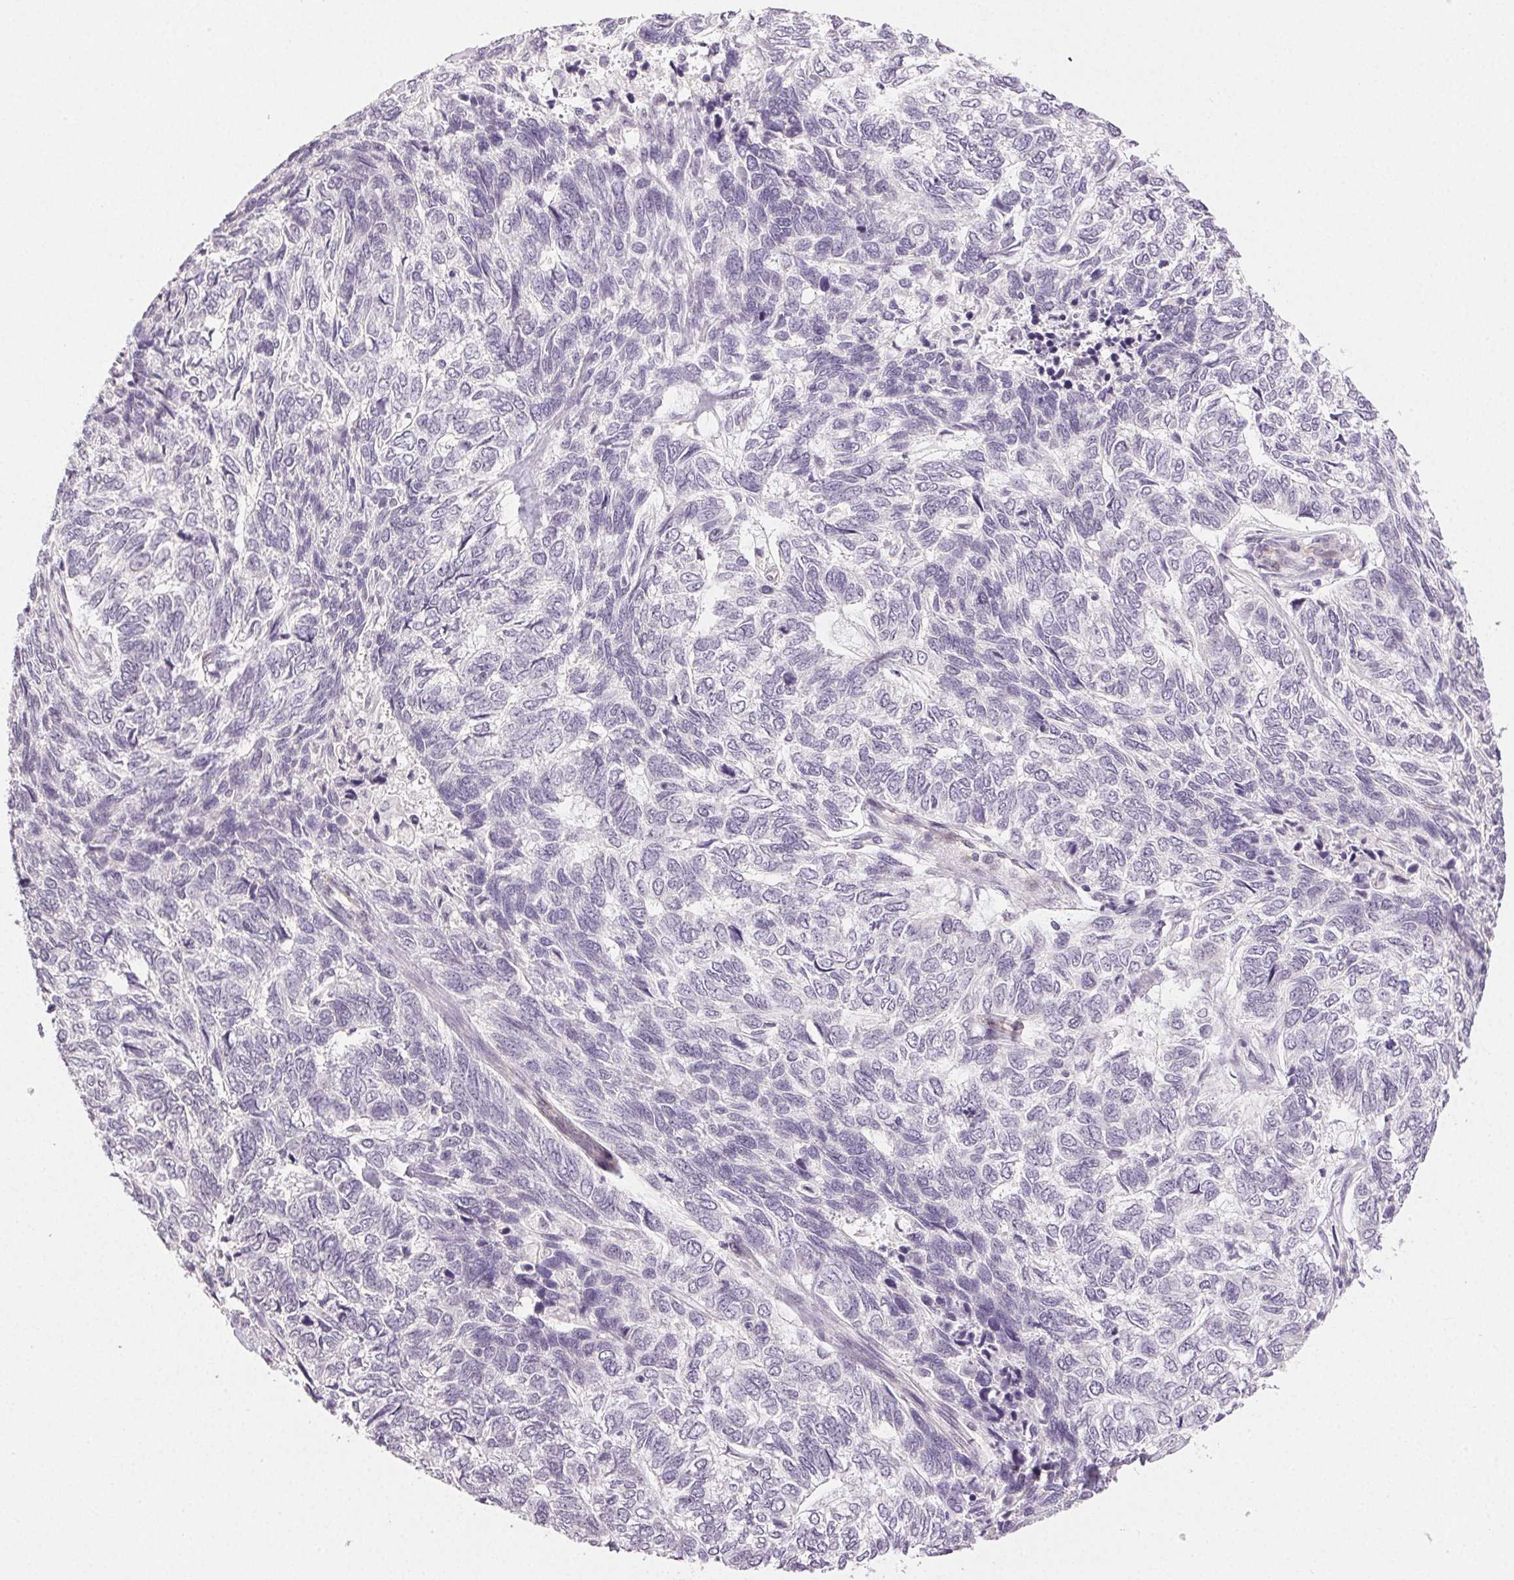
{"staining": {"intensity": "negative", "quantity": "none", "location": "none"}, "tissue": "skin cancer", "cell_type": "Tumor cells", "image_type": "cancer", "snomed": [{"axis": "morphology", "description": "Basal cell carcinoma"}, {"axis": "topography", "description": "Skin"}], "caption": "Skin basal cell carcinoma was stained to show a protein in brown. There is no significant expression in tumor cells.", "gene": "PLCB1", "patient": {"sex": "female", "age": 65}}